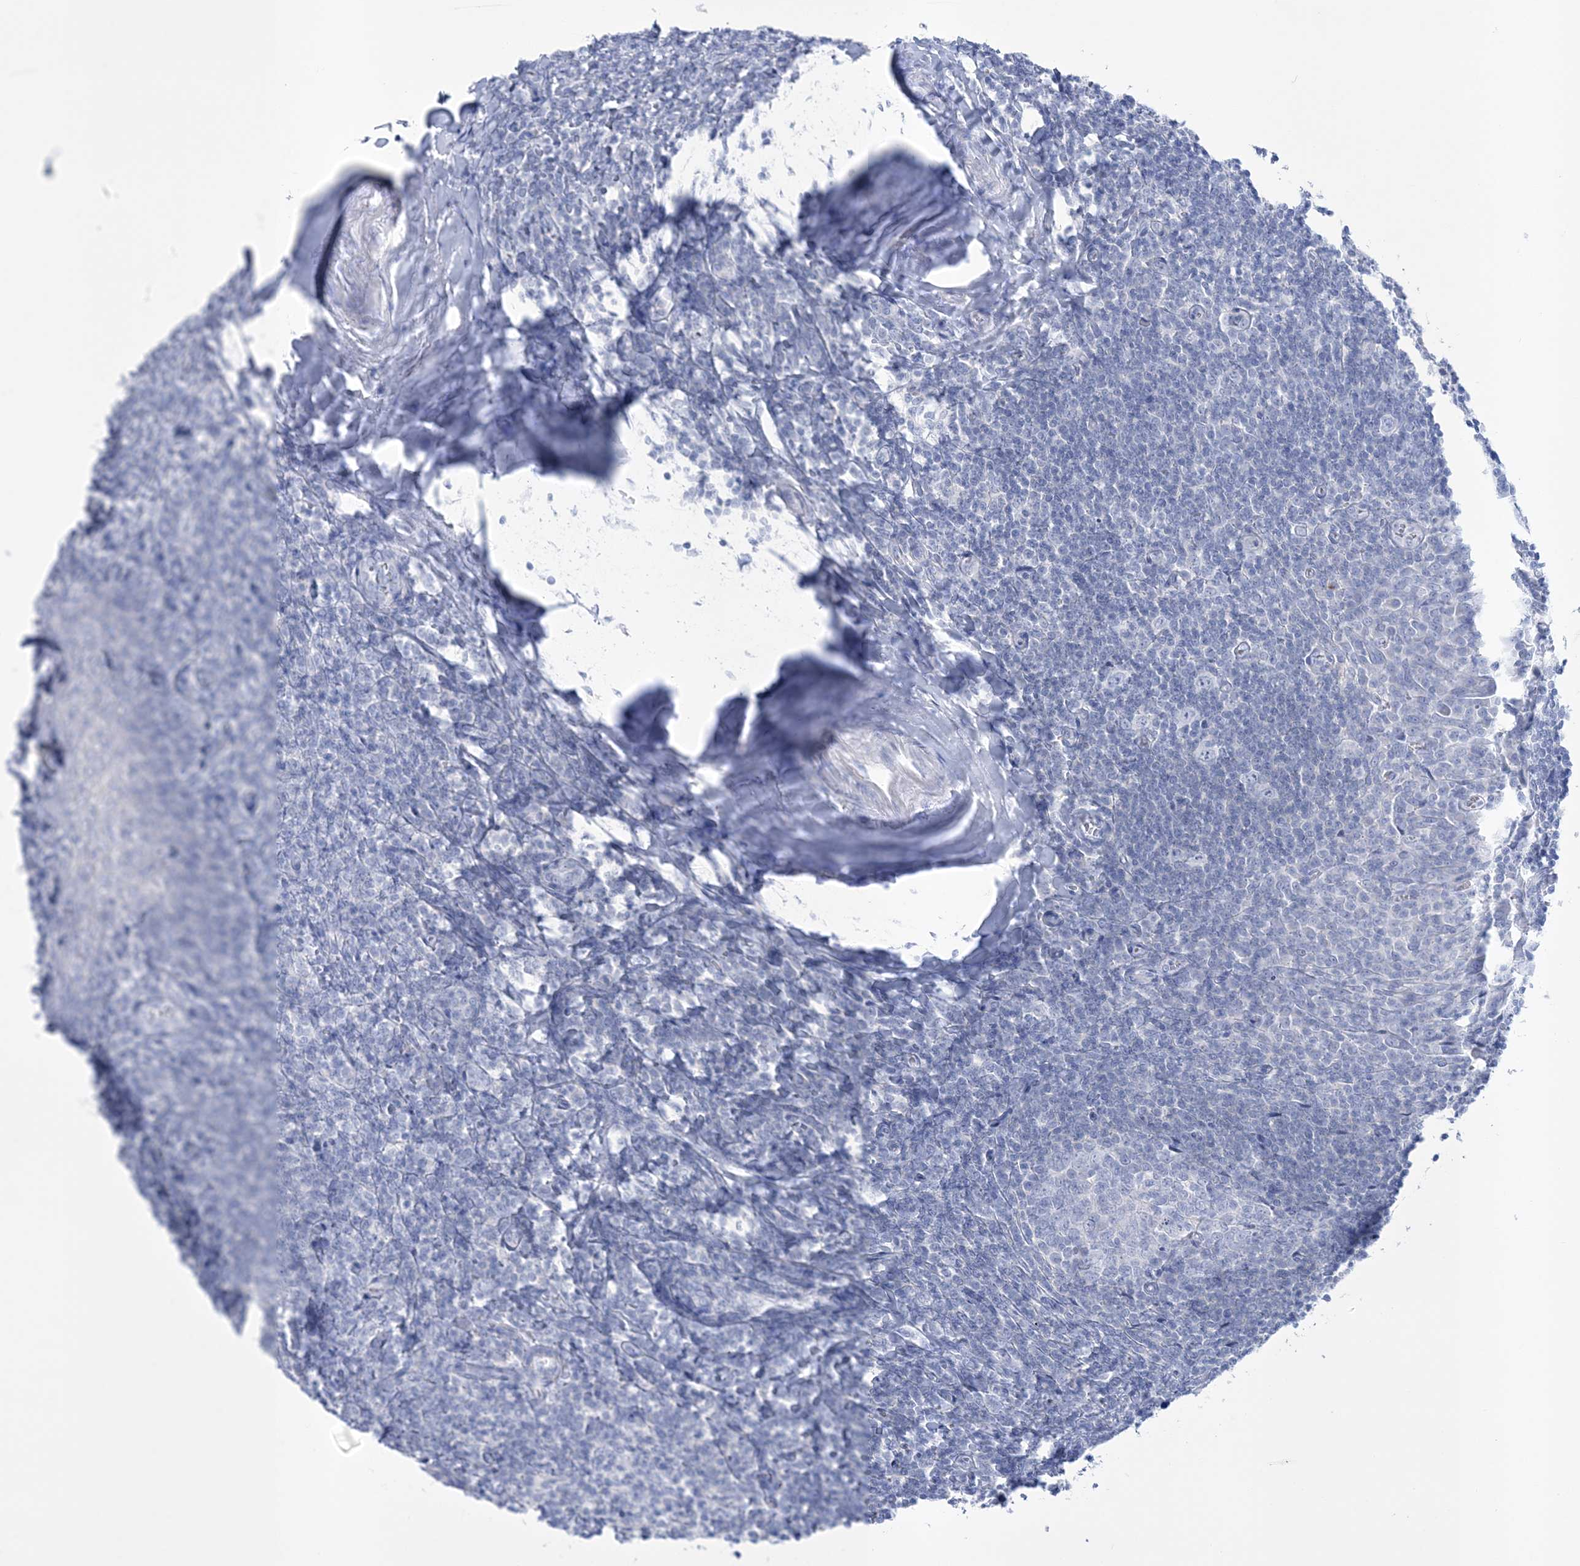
{"staining": {"intensity": "negative", "quantity": "none", "location": "none"}, "tissue": "tonsil", "cell_type": "Germinal center cells", "image_type": "normal", "snomed": [{"axis": "morphology", "description": "Normal tissue, NOS"}, {"axis": "topography", "description": "Tonsil"}], "caption": "The photomicrograph demonstrates no significant positivity in germinal center cells of tonsil.", "gene": "RBP2", "patient": {"sex": "male", "age": 27}}